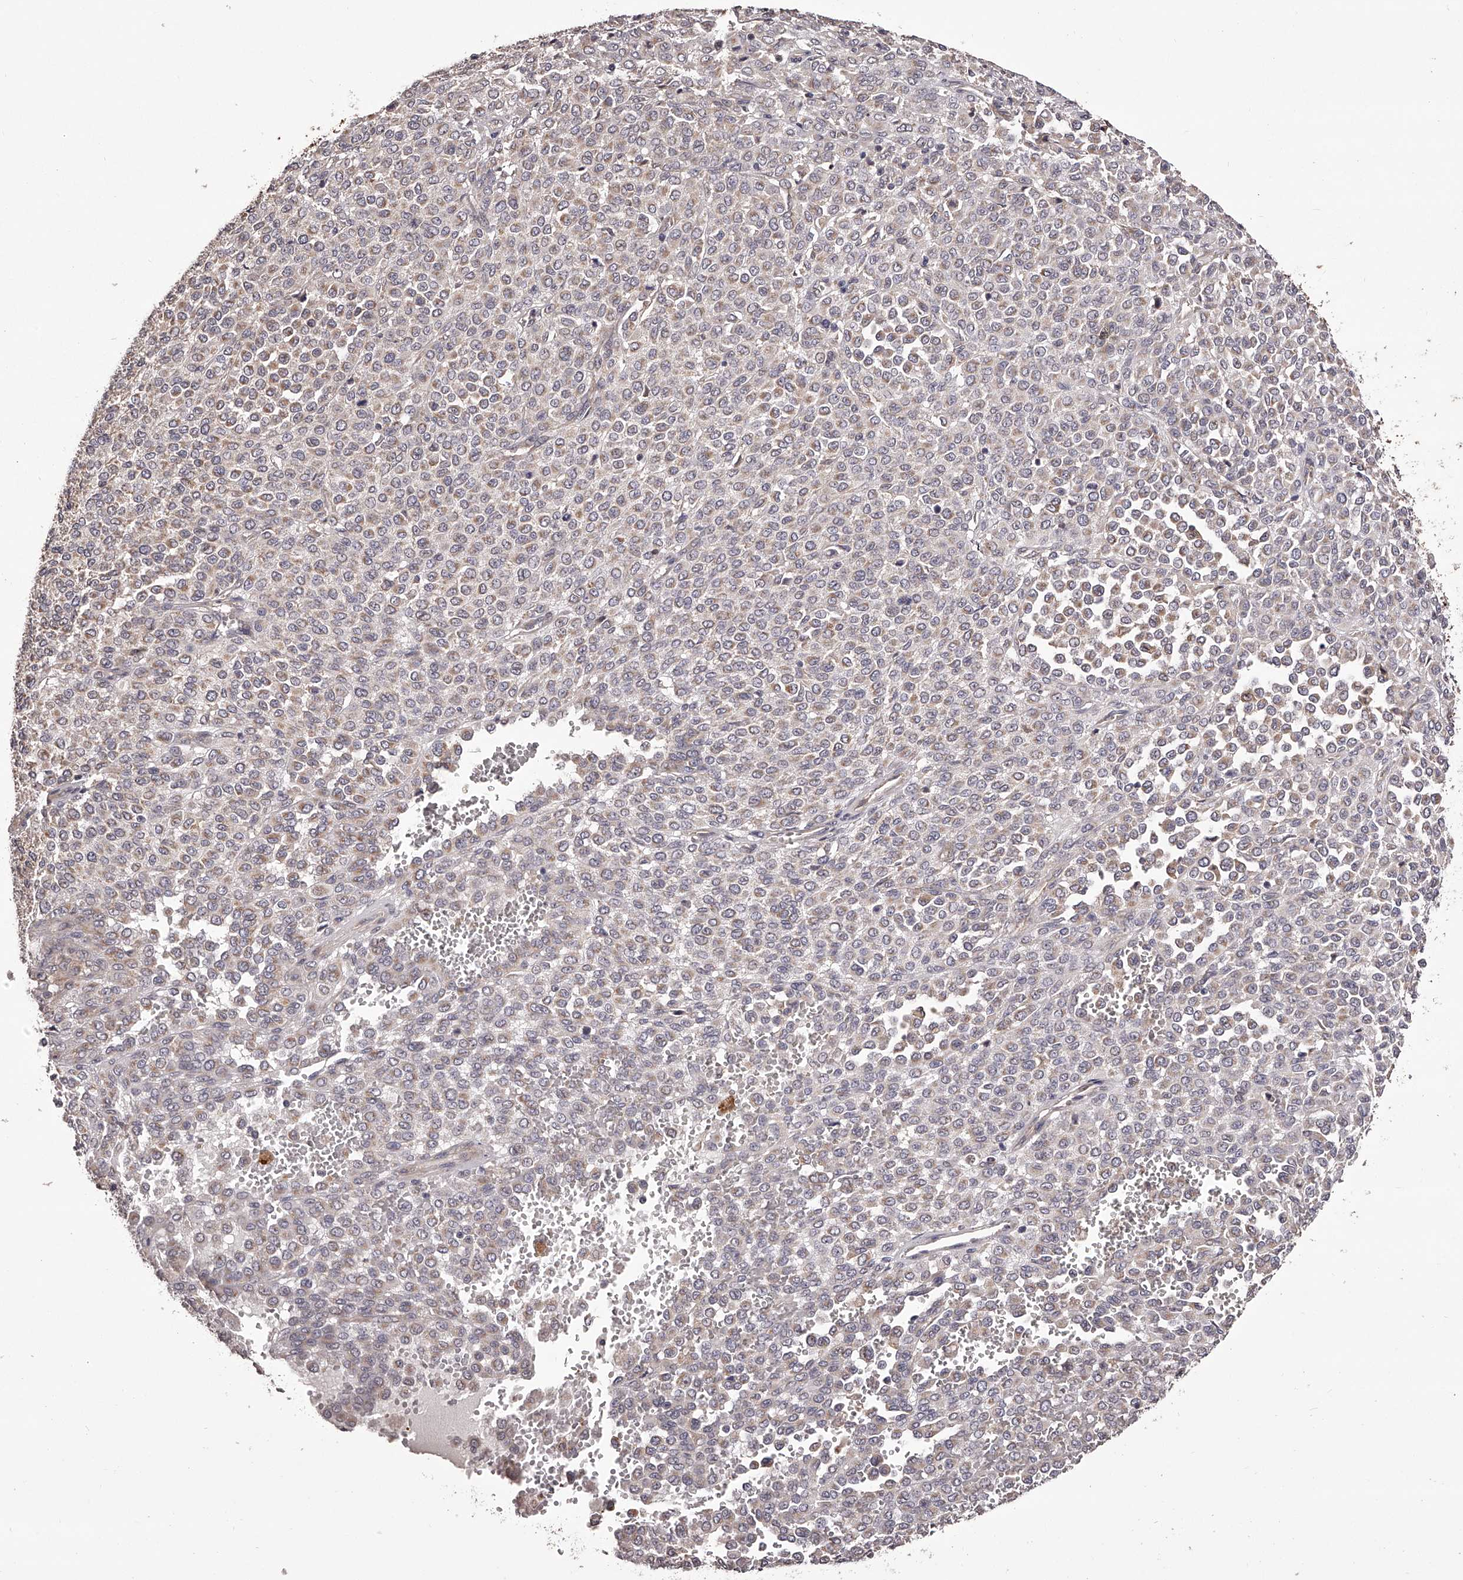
{"staining": {"intensity": "weak", "quantity": "25%-75%", "location": "cytoplasmic/membranous"}, "tissue": "melanoma", "cell_type": "Tumor cells", "image_type": "cancer", "snomed": [{"axis": "morphology", "description": "Malignant melanoma, Metastatic site"}, {"axis": "topography", "description": "Pancreas"}], "caption": "Protein staining of melanoma tissue demonstrates weak cytoplasmic/membranous staining in about 25%-75% of tumor cells. Using DAB (brown) and hematoxylin (blue) stains, captured at high magnification using brightfield microscopy.", "gene": "ODF2L", "patient": {"sex": "female", "age": 30}}